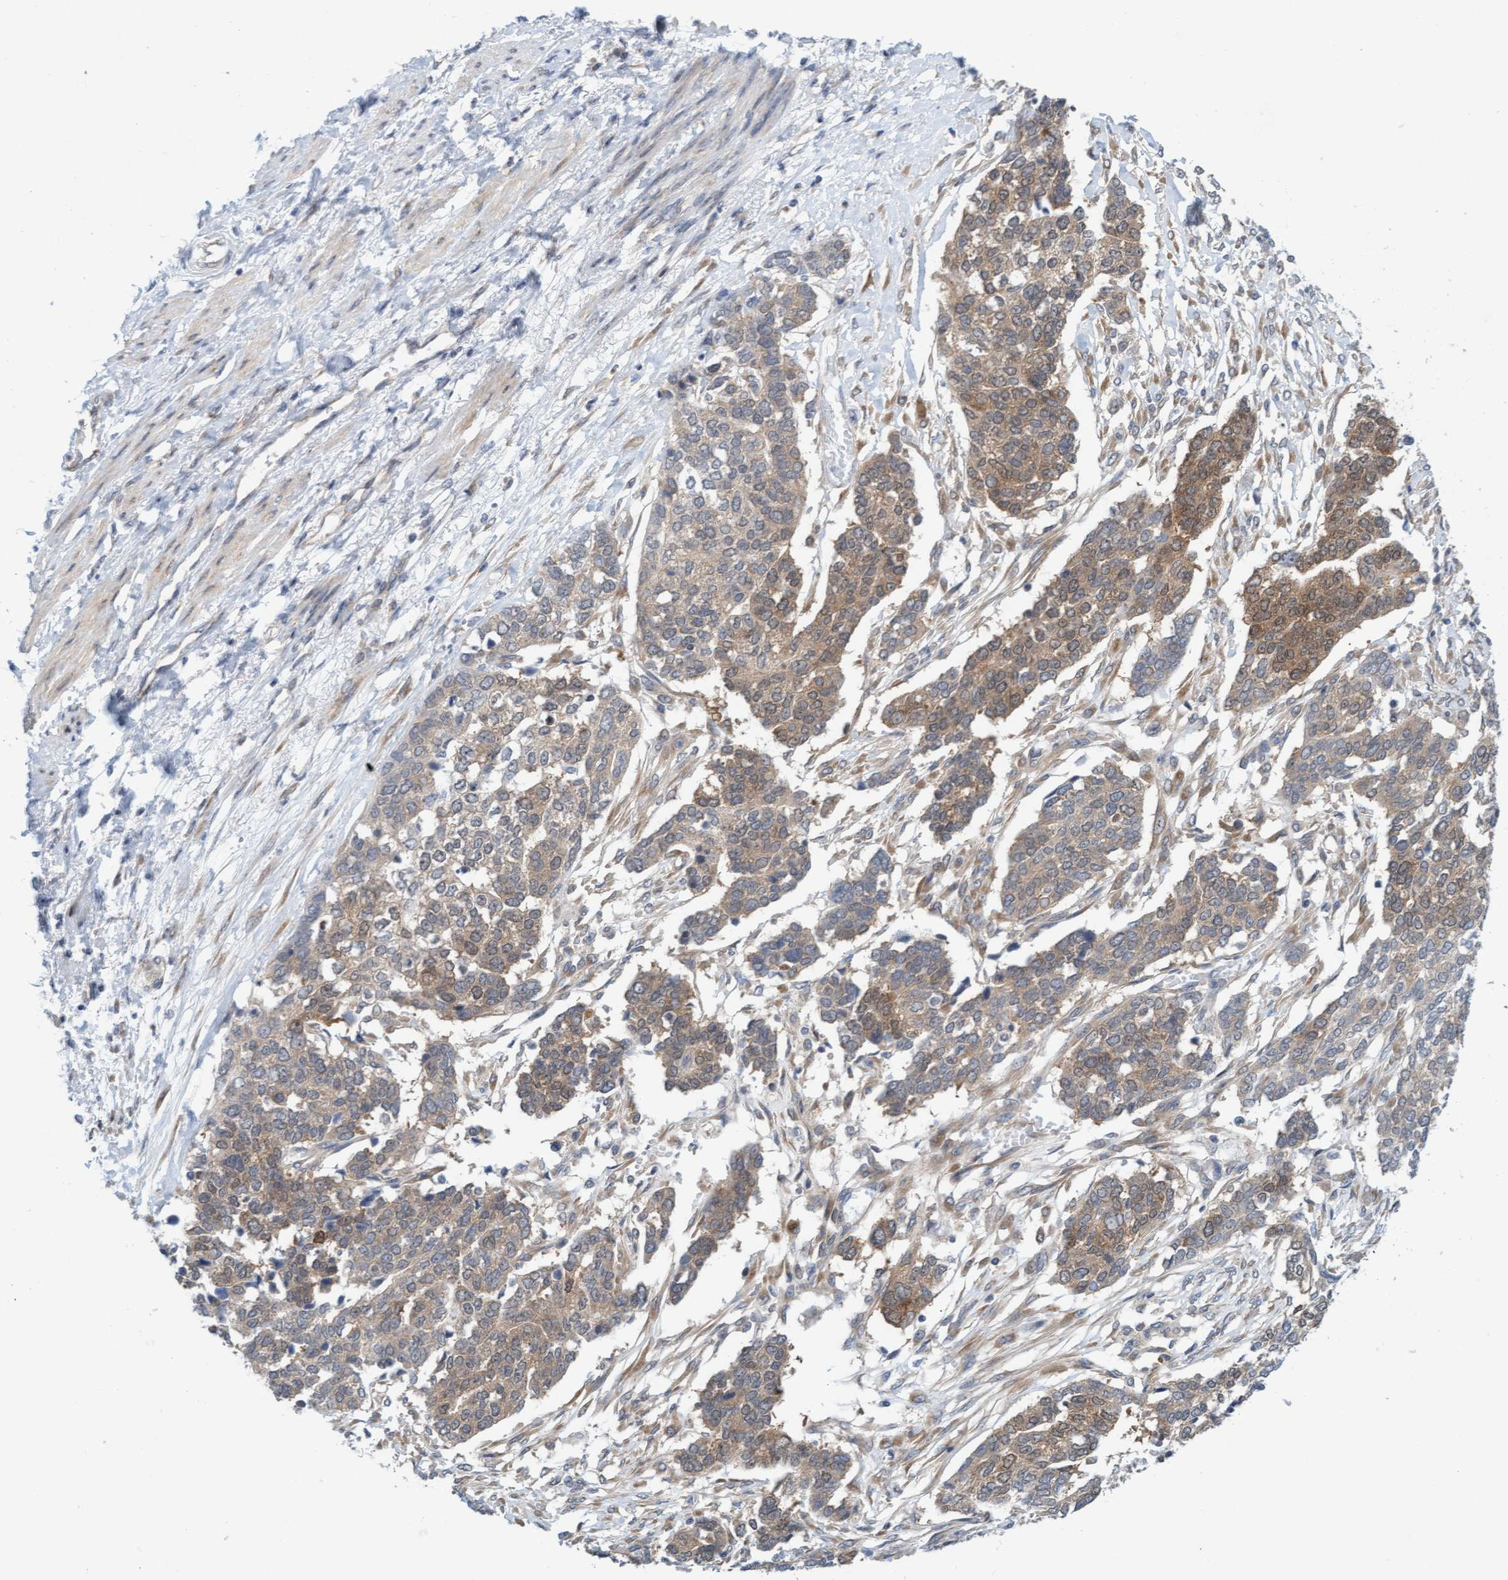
{"staining": {"intensity": "moderate", "quantity": ">75%", "location": "cytoplasmic/membranous"}, "tissue": "ovarian cancer", "cell_type": "Tumor cells", "image_type": "cancer", "snomed": [{"axis": "morphology", "description": "Cystadenocarcinoma, serous, NOS"}, {"axis": "topography", "description": "Ovary"}], "caption": "Immunohistochemistry (IHC) of human ovarian serous cystadenocarcinoma demonstrates medium levels of moderate cytoplasmic/membranous staining in approximately >75% of tumor cells.", "gene": "AMZ2", "patient": {"sex": "female", "age": 44}}